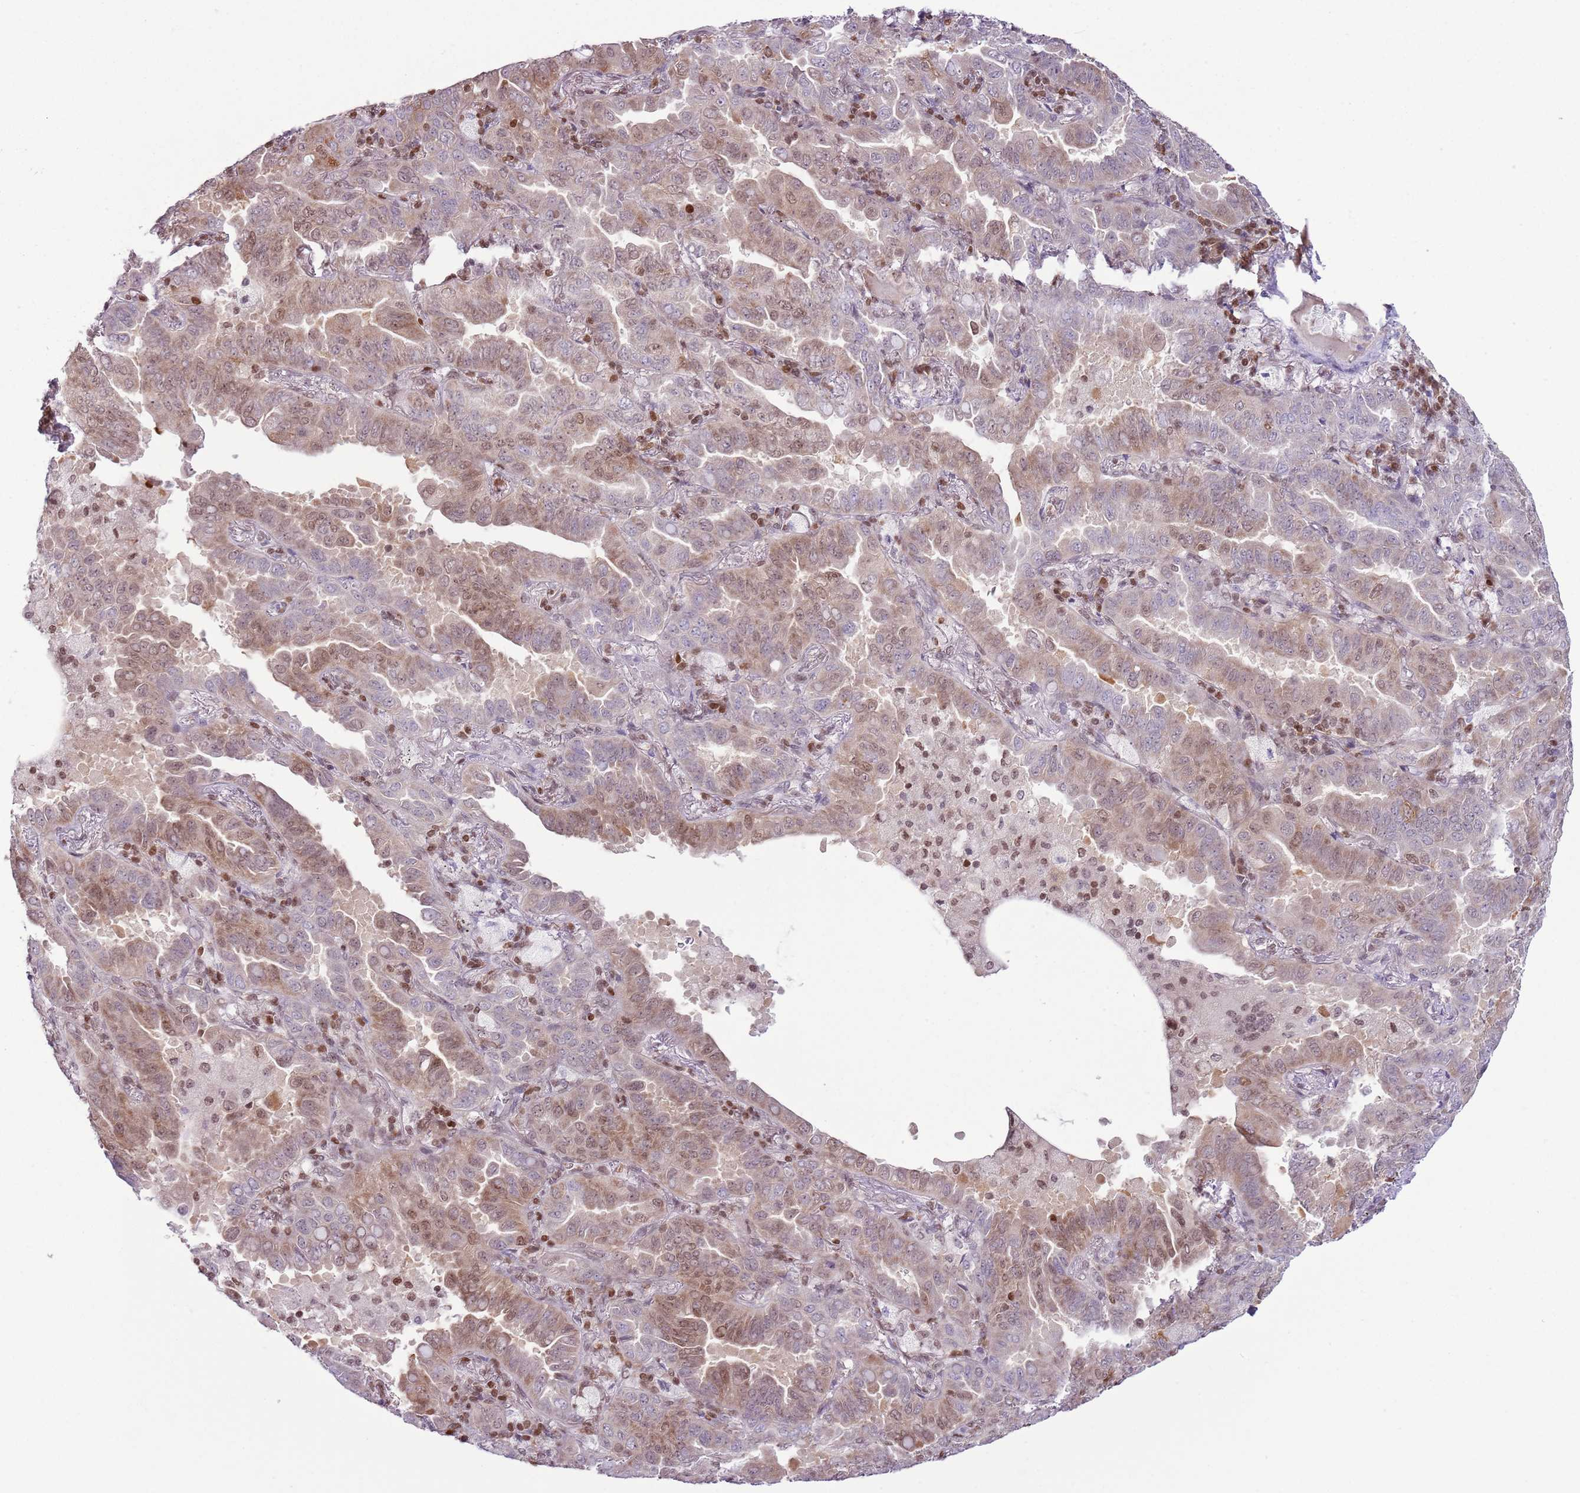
{"staining": {"intensity": "moderate", "quantity": "25%-75%", "location": "nuclear"}, "tissue": "lung cancer", "cell_type": "Tumor cells", "image_type": "cancer", "snomed": [{"axis": "morphology", "description": "Adenocarcinoma, NOS"}, {"axis": "topography", "description": "Lung"}], "caption": "Tumor cells reveal medium levels of moderate nuclear positivity in approximately 25%-75% of cells in lung cancer.", "gene": "SELENOH", "patient": {"sex": "male", "age": 64}}